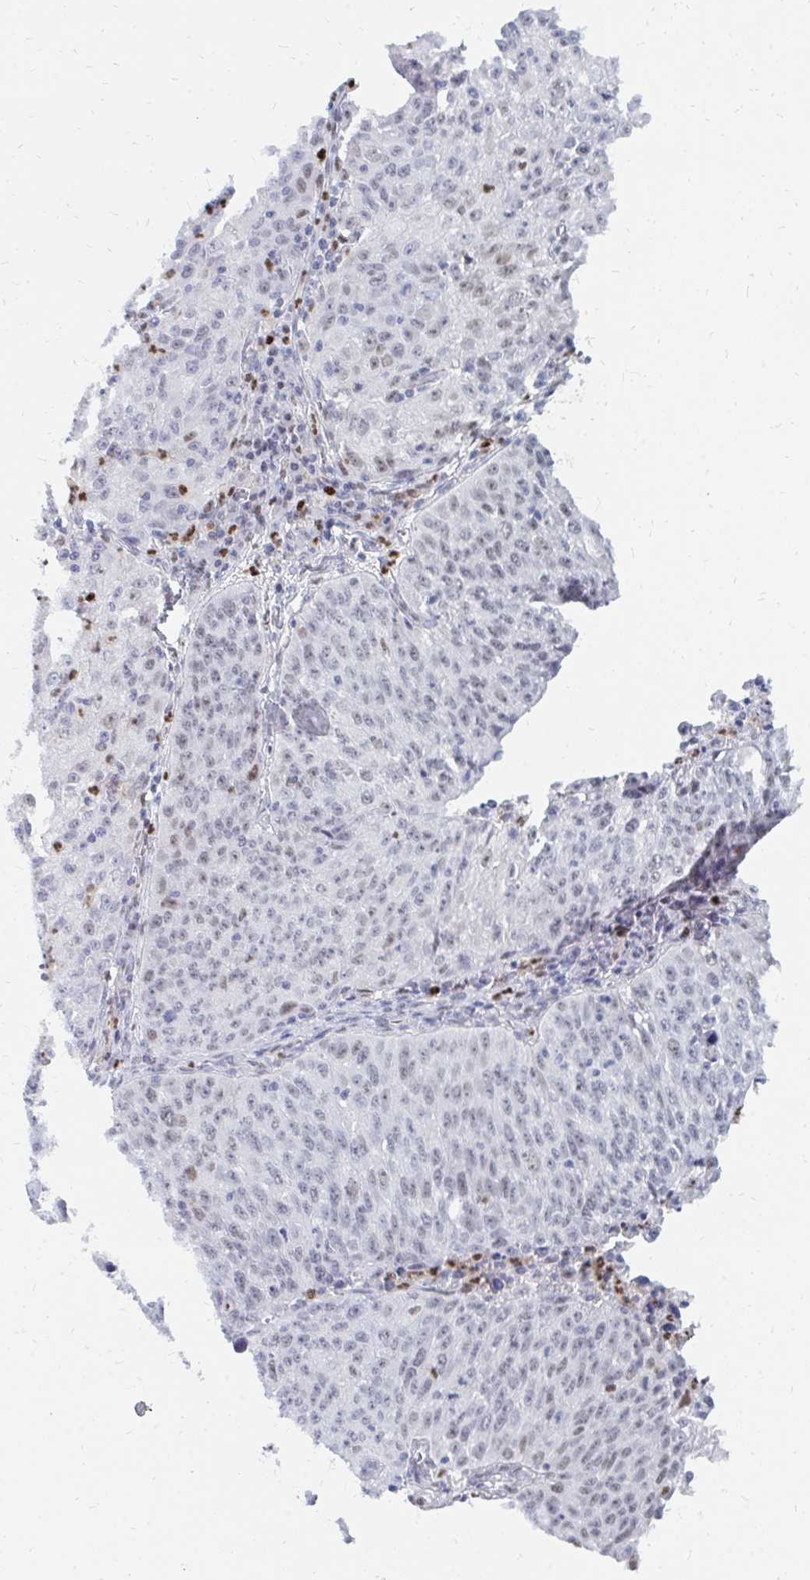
{"staining": {"intensity": "weak", "quantity": "<25%", "location": "nuclear"}, "tissue": "lung cancer", "cell_type": "Tumor cells", "image_type": "cancer", "snomed": [{"axis": "morphology", "description": "Squamous cell carcinoma, NOS"}, {"axis": "morphology", "description": "Squamous cell carcinoma, metastatic, NOS"}, {"axis": "topography", "description": "Bronchus"}, {"axis": "topography", "description": "Lung"}], "caption": "An immunohistochemistry (IHC) photomicrograph of lung cancer is shown. There is no staining in tumor cells of lung cancer. Nuclei are stained in blue.", "gene": "PLK3", "patient": {"sex": "male", "age": 62}}